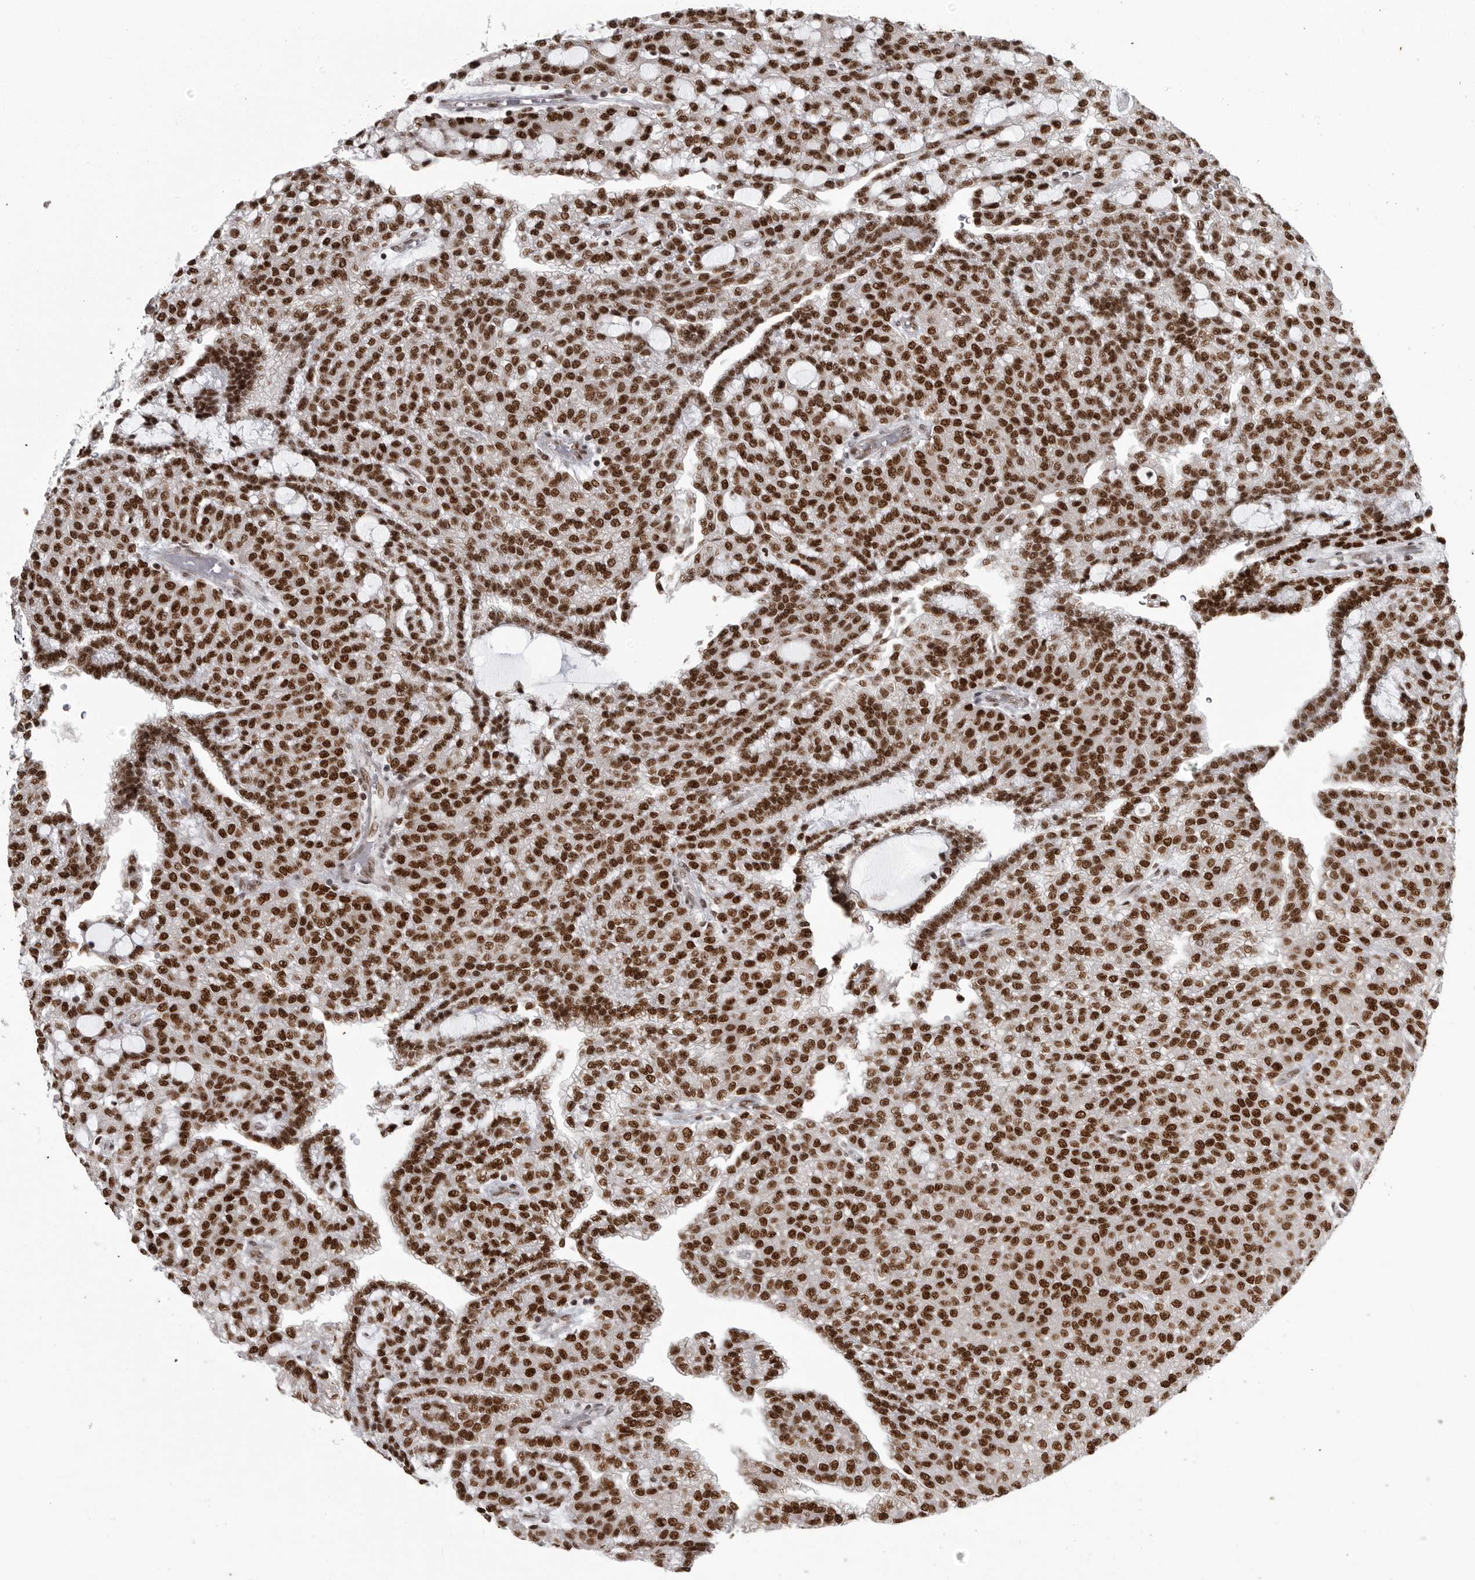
{"staining": {"intensity": "strong", "quantity": ">75%", "location": "nuclear"}, "tissue": "renal cancer", "cell_type": "Tumor cells", "image_type": "cancer", "snomed": [{"axis": "morphology", "description": "Adenocarcinoma, NOS"}, {"axis": "topography", "description": "Kidney"}], "caption": "Immunohistochemical staining of renal cancer (adenocarcinoma) reveals strong nuclear protein expression in approximately >75% of tumor cells. (DAB (3,3'-diaminobenzidine) IHC with brightfield microscopy, high magnification).", "gene": "YAF2", "patient": {"sex": "male", "age": 63}}